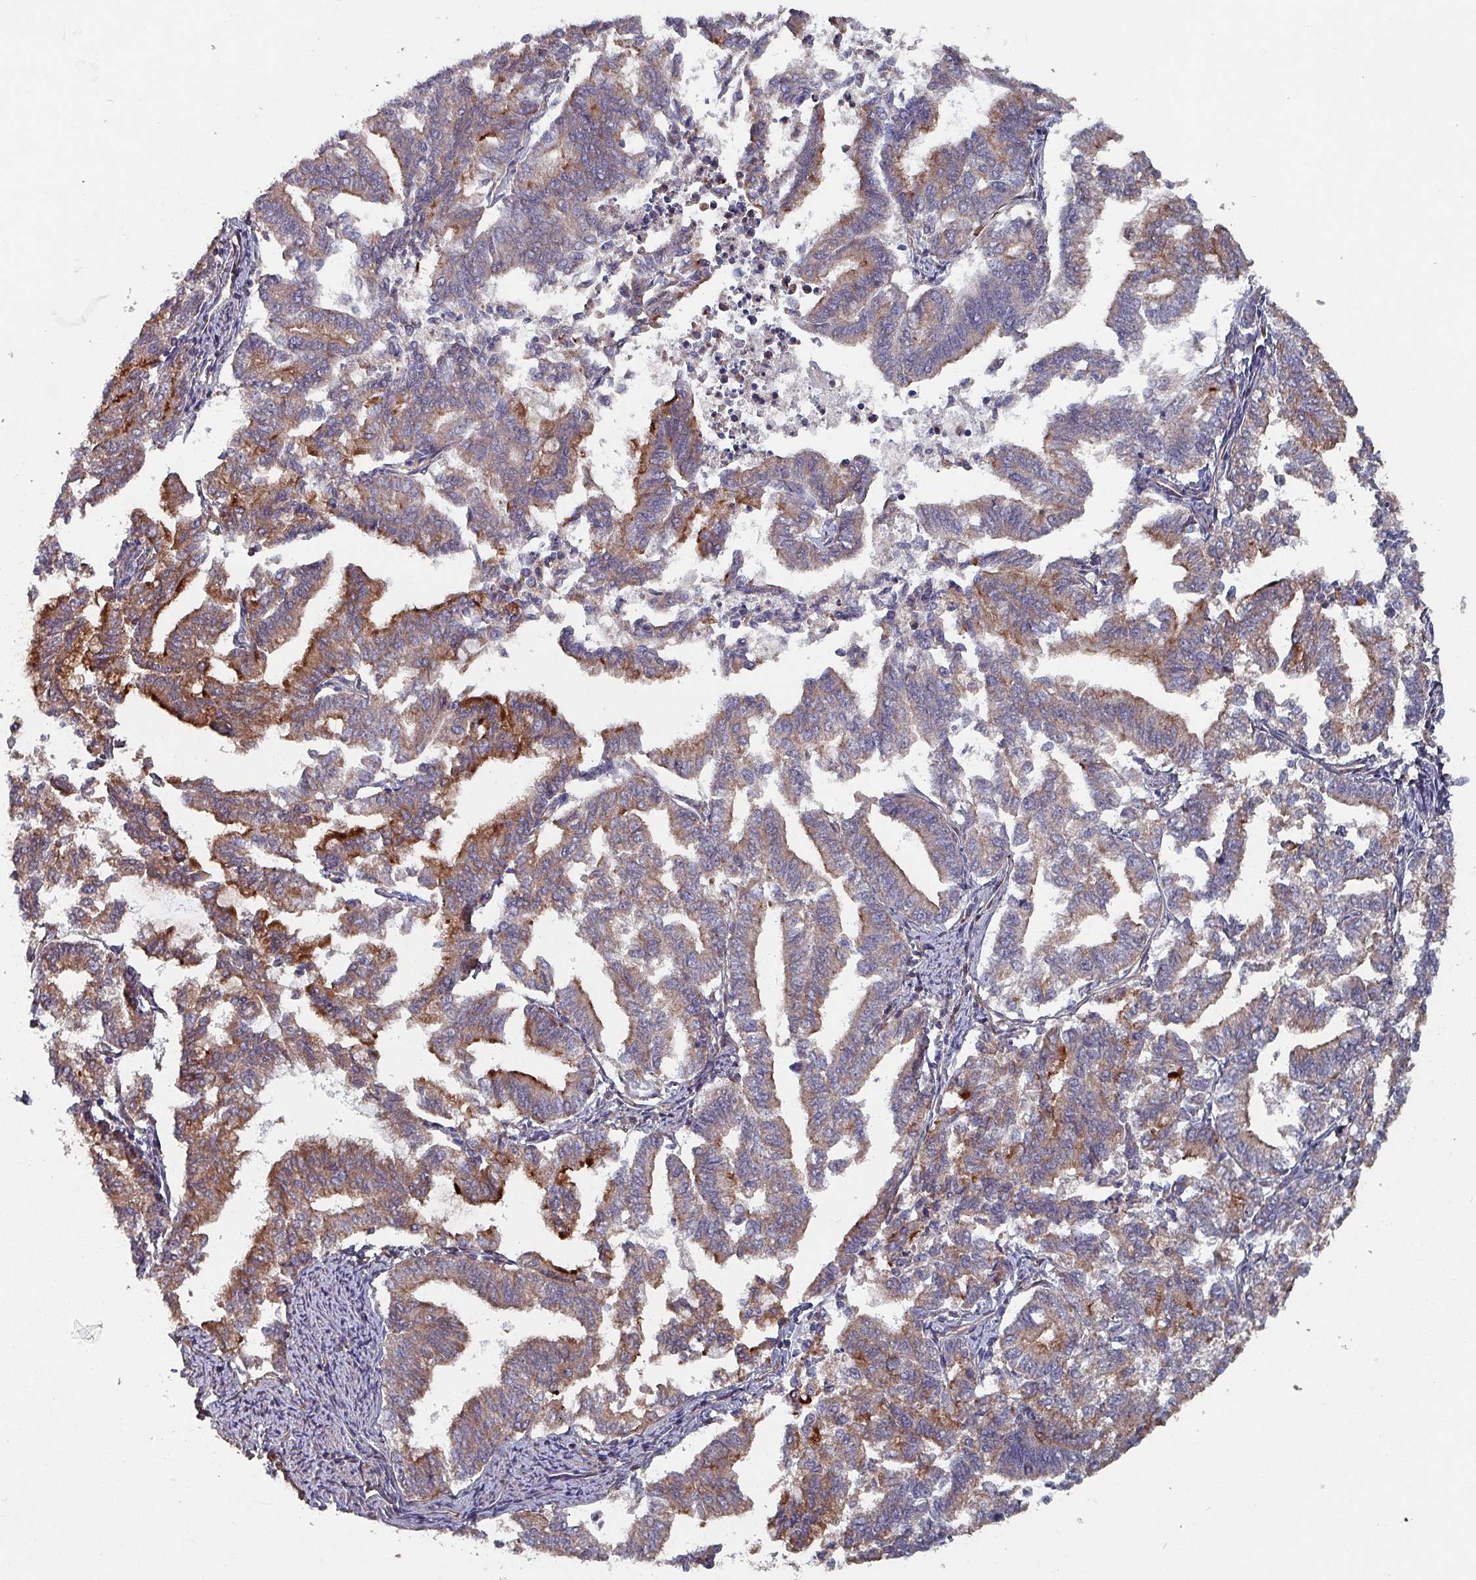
{"staining": {"intensity": "moderate", "quantity": "25%-75%", "location": "cytoplasmic/membranous"}, "tissue": "endometrial cancer", "cell_type": "Tumor cells", "image_type": "cancer", "snomed": [{"axis": "morphology", "description": "Adenocarcinoma, NOS"}, {"axis": "topography", "description": "Endometrium"}], "caption": "Immunohistochemistry (IHC) (DAB (3,3'-diaminobenzidine)) staining of endometrial cancer exhibits moderate cytoplasmic/membranous protein staining in approximately 25%-75% of tumor cells.", "gene": "ANO10", "patient": {"sex": "female", "age": 79}}